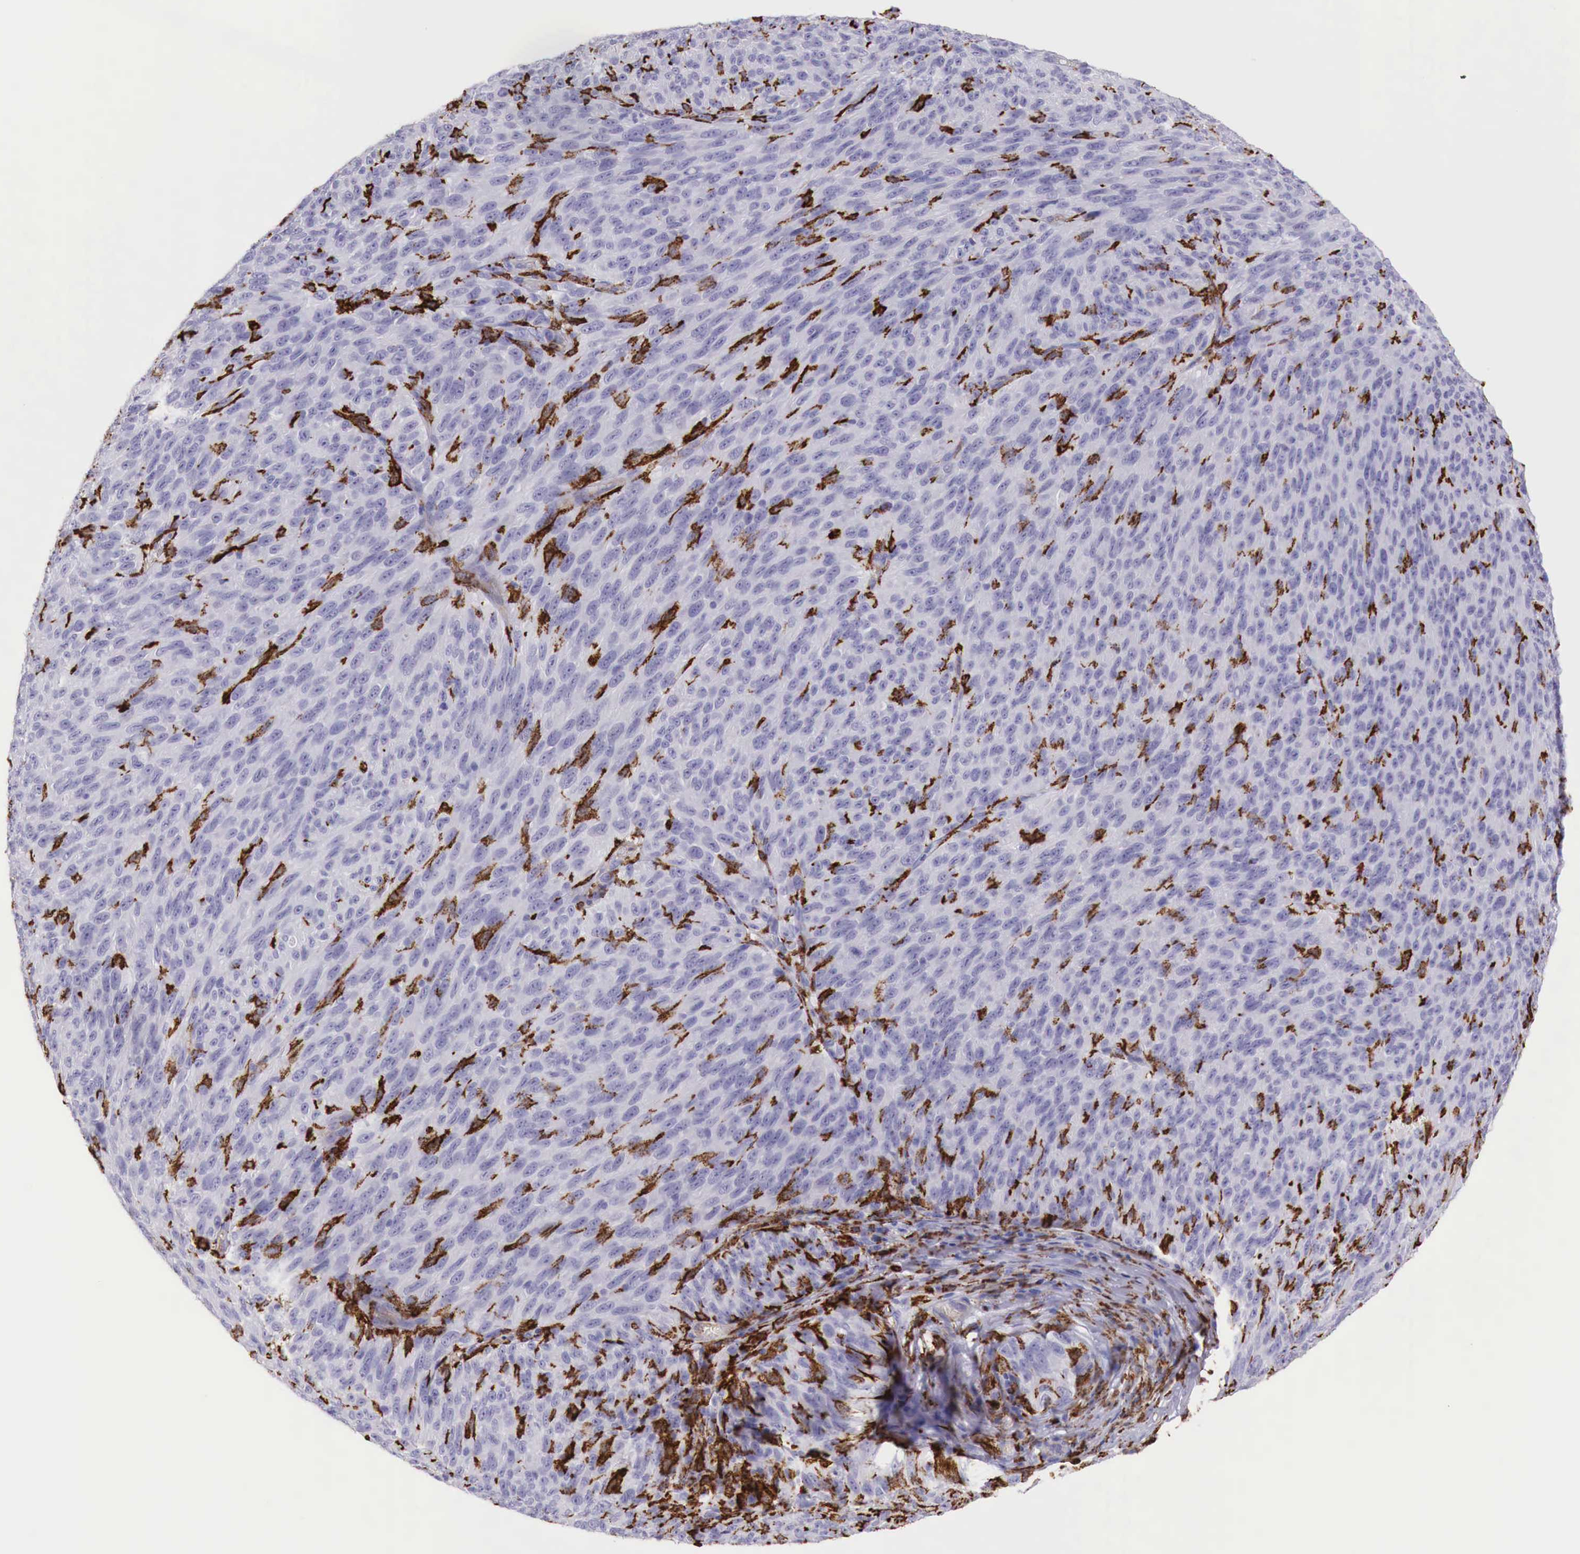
{"staining": {"intensity": "negative", "quantity": "none", "location": "none"}, "tissue": "melanoma", "cell_type": "Tumor cells", "image_type": "cancer", "snomed": [{"axis": "morphology", "description": "Malignant melanoma, NOS"}, {"axis": "topography", "description": "Skin"}], "caption": "Immunohistochemical staining of melanoma displays no significant staining in tumor cells.", "gene": "MSR1", "patient": {"sex": "male", "age": 76}}